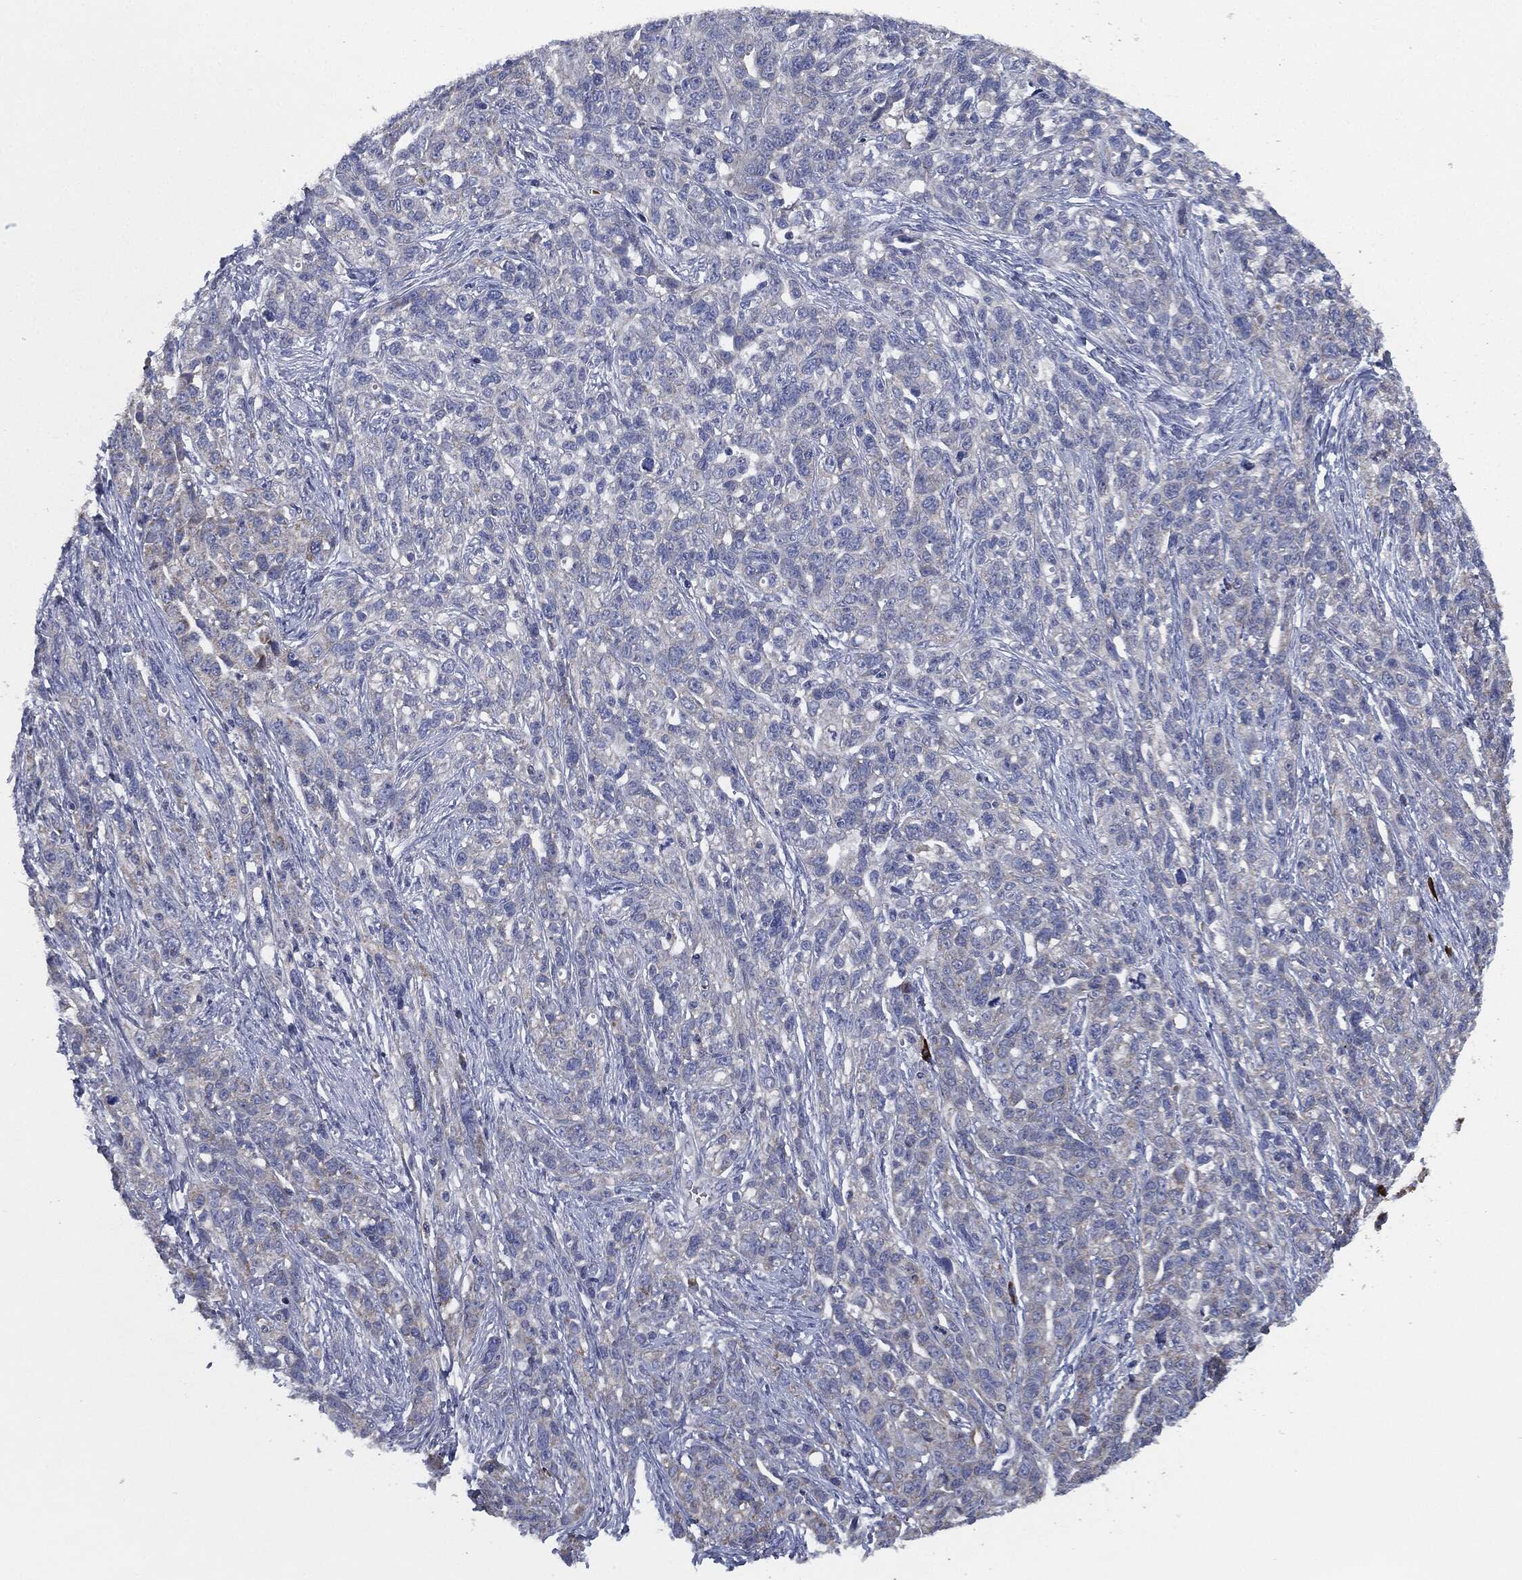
{"staining": {"intensity": "negative", "quantity": "none", "location": "none"}, "tissue": "ovarian cancer", "cell_type": "Tumor cells", "image_type": "cancer", "snomed": [{"axis": "morphology", "description": "Cystadenocarcinoma, serous, NOS"}, {"axis": "topography", "description": "Ovary"}], "caption": "Immunohistochemistry (IHC) of ovarian serous cystadenocarcinoma exhibits no staining in tumor cells. (DAB (3,3'-diaminobenzidine) immunohistochemistry (IHC) visualized using brightfield microscopy, high magnification).", "gene": "SIGLEC9", "patient": {"sex": "female", "age": 71}}